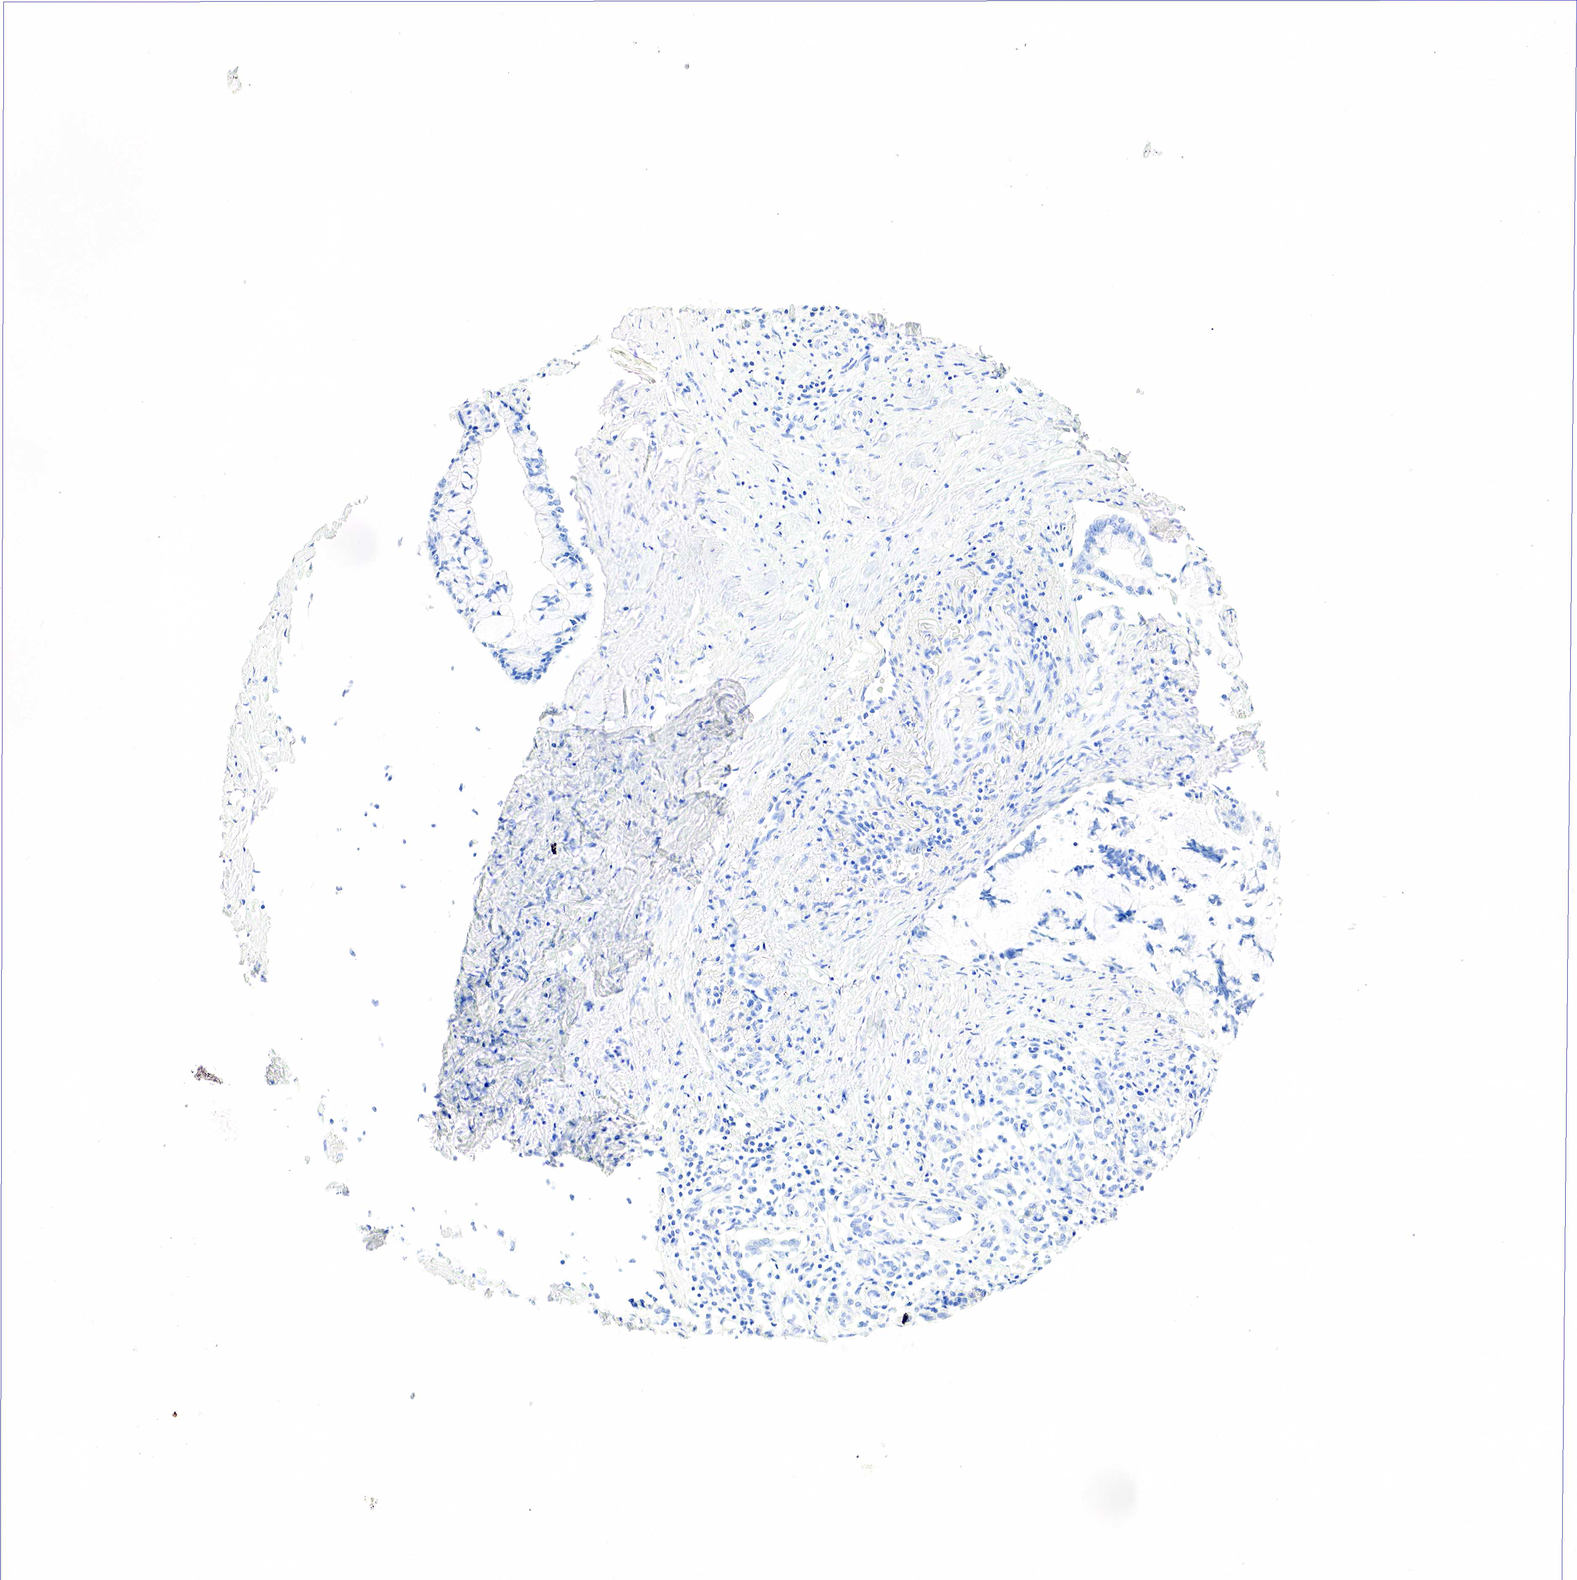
{"staining": {"intensity": "negative", "quantity": "none", "location": "none"}, "tissue": "pancreatic cancer", "cell_type": "Tumor cells", "image_type": "cancer", "snomed": [{"axis": "morphology", "description": "Adenocarcinoma, NOS"}, {"axis": "topography", "description": "Pancreas"}], "caption": "An IHC image of pancreatic cancer is shown. There is no staining in tumor cells of pancreatic cancer.", "gene": "PTH", "patient": {"sex": "male", "age": 59}}